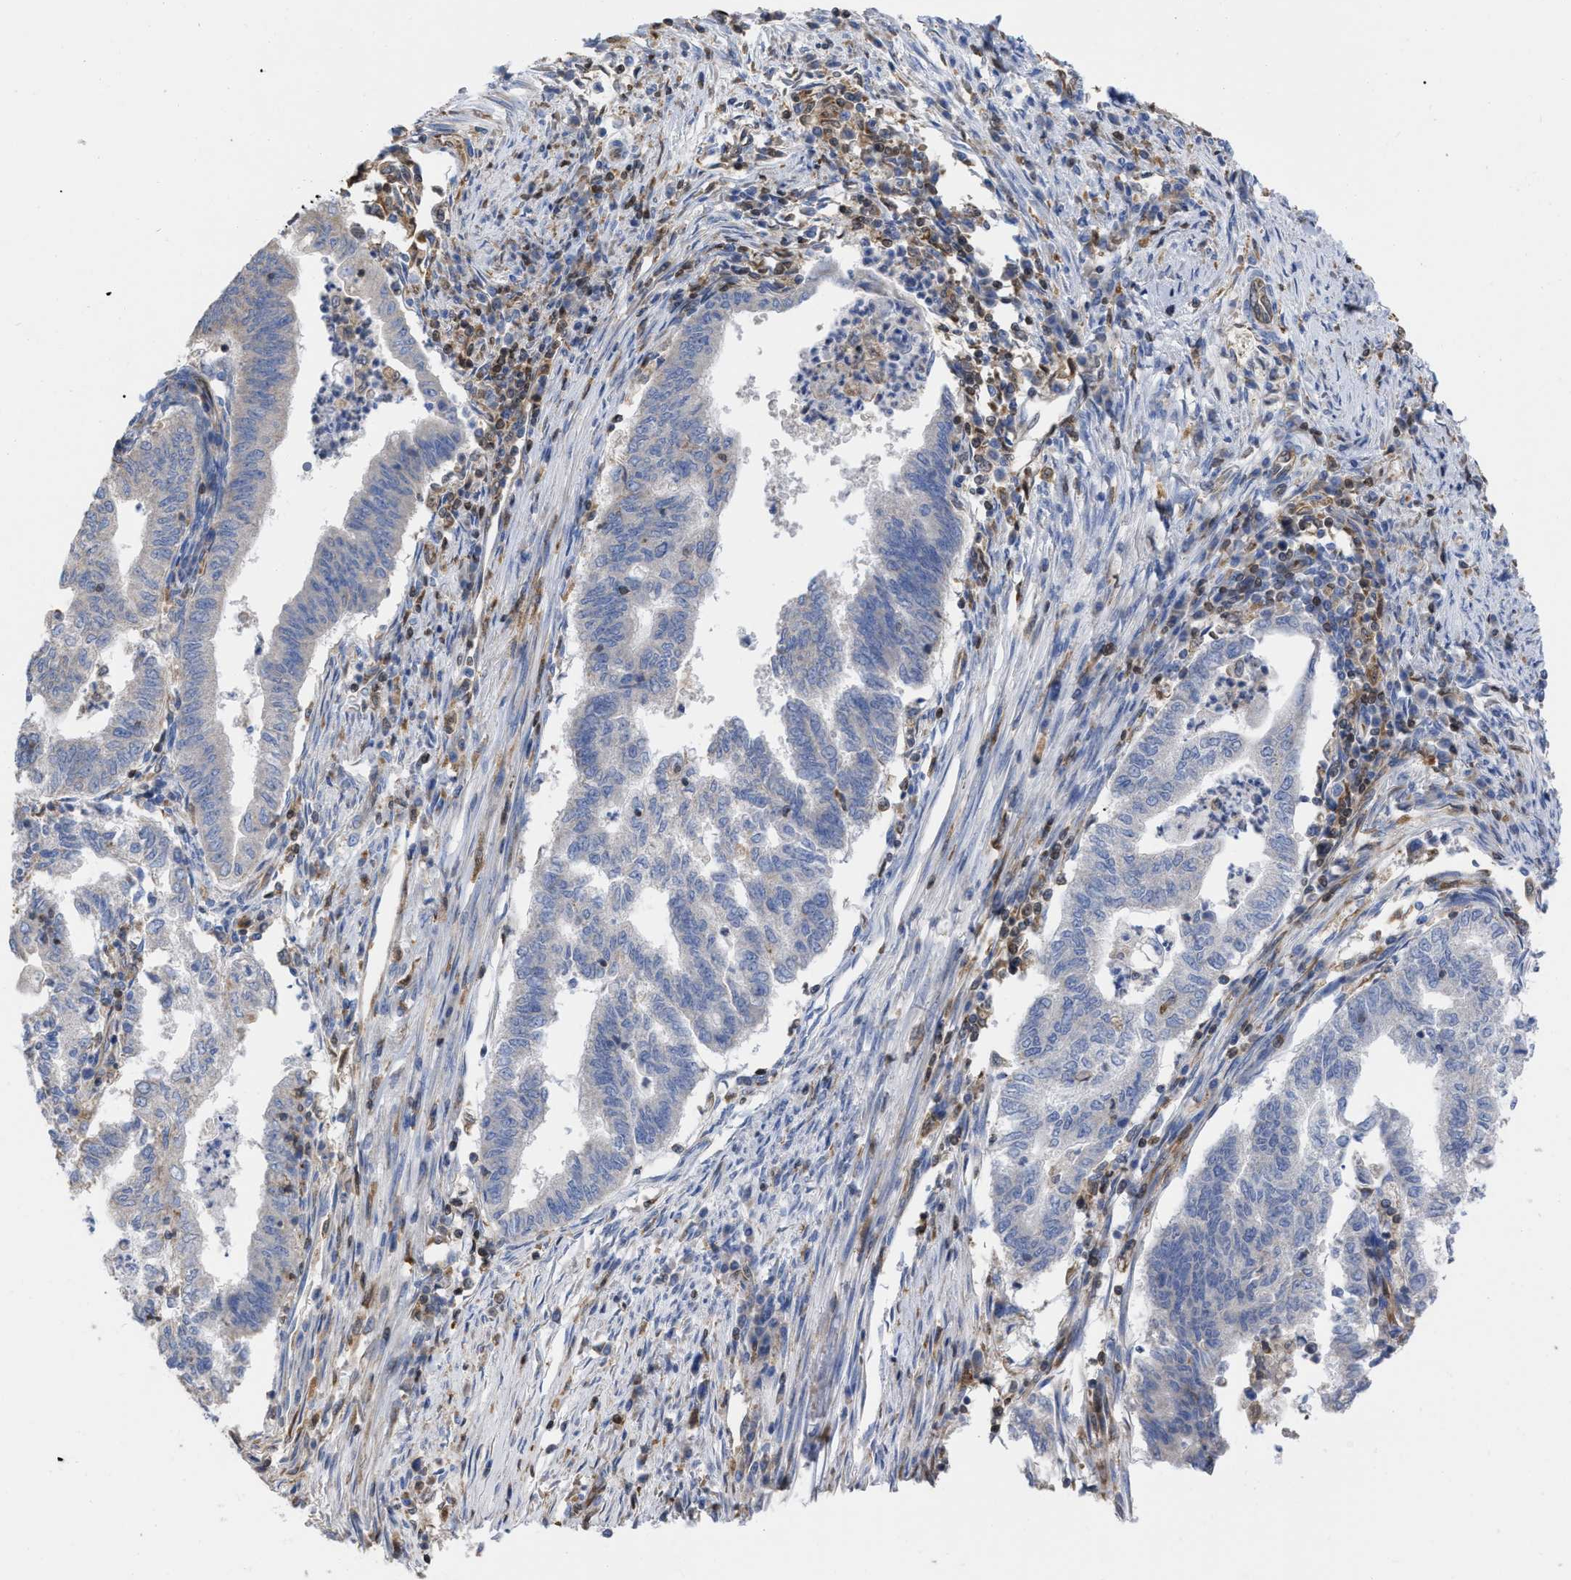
{"staining": {"intensity": "negative", "quantity": "none", "location": "none"}, "tissue": "endometrial cancer", "cell_type": "Tumor cells", "image_type": "cancer", "snomed": [{"axis": "morphology", "description": "Polyp, NOS"}, {"axis": "morphology", "description": "Adenocarcinoma, NOS"}, {"axis": "morphology", "description": "Adenoma, NOS"}, {"axis": "topography", "description": "Endometrium"}], "caption": "Immunohistochemistry micrograph of neoplastic tissue: endometrial cancer stained with DAB reveals no significant protein positivity in tumor cells.", "gene": "GIMAP4", "patient": {"sex": "female", "age": 79}}